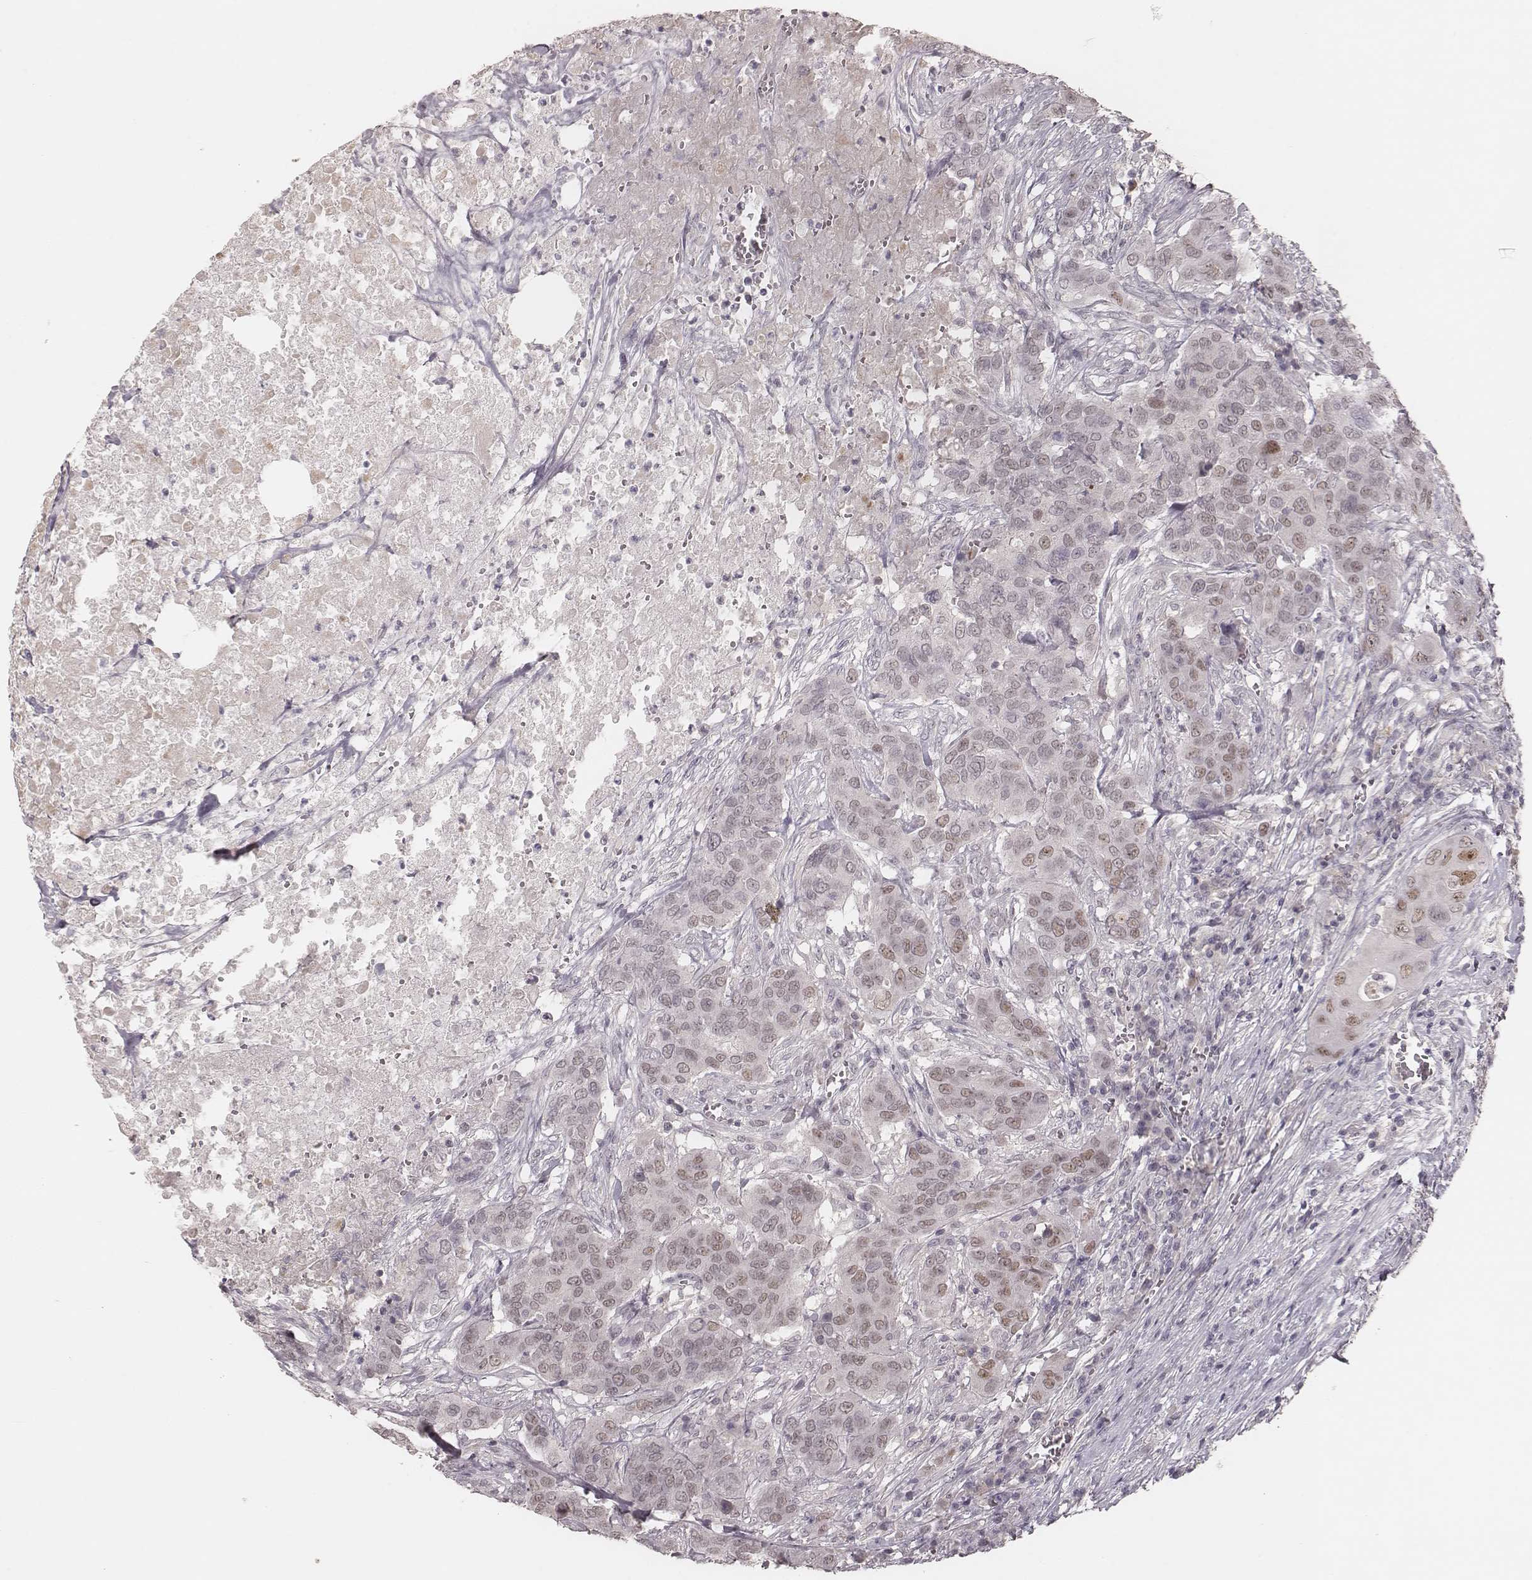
{"staining": {"intensity": "weak", "quantity": "25%-75%", "location": "nuclear"}, "tissue": "urothelial cancer", "cell_type": "Tumor cells", "image_type": "cancer", "snomed": [{"axis": "morphology", "description": "Urothelial carcinoma, NOS"}, {"axis": "morphology", "description": "Urothelial carcinoma, High grade"}, {"axis": "topography", "description": "Urinary bladder"}], "caption": "Protein expression analysis of high-grade urothelial carcinoma demonstrates weak nuclear expression in approximately 25%-75% of tumor cells.", "gene": "FAM13B", "patient": {"sex": "male", "age": 63}}